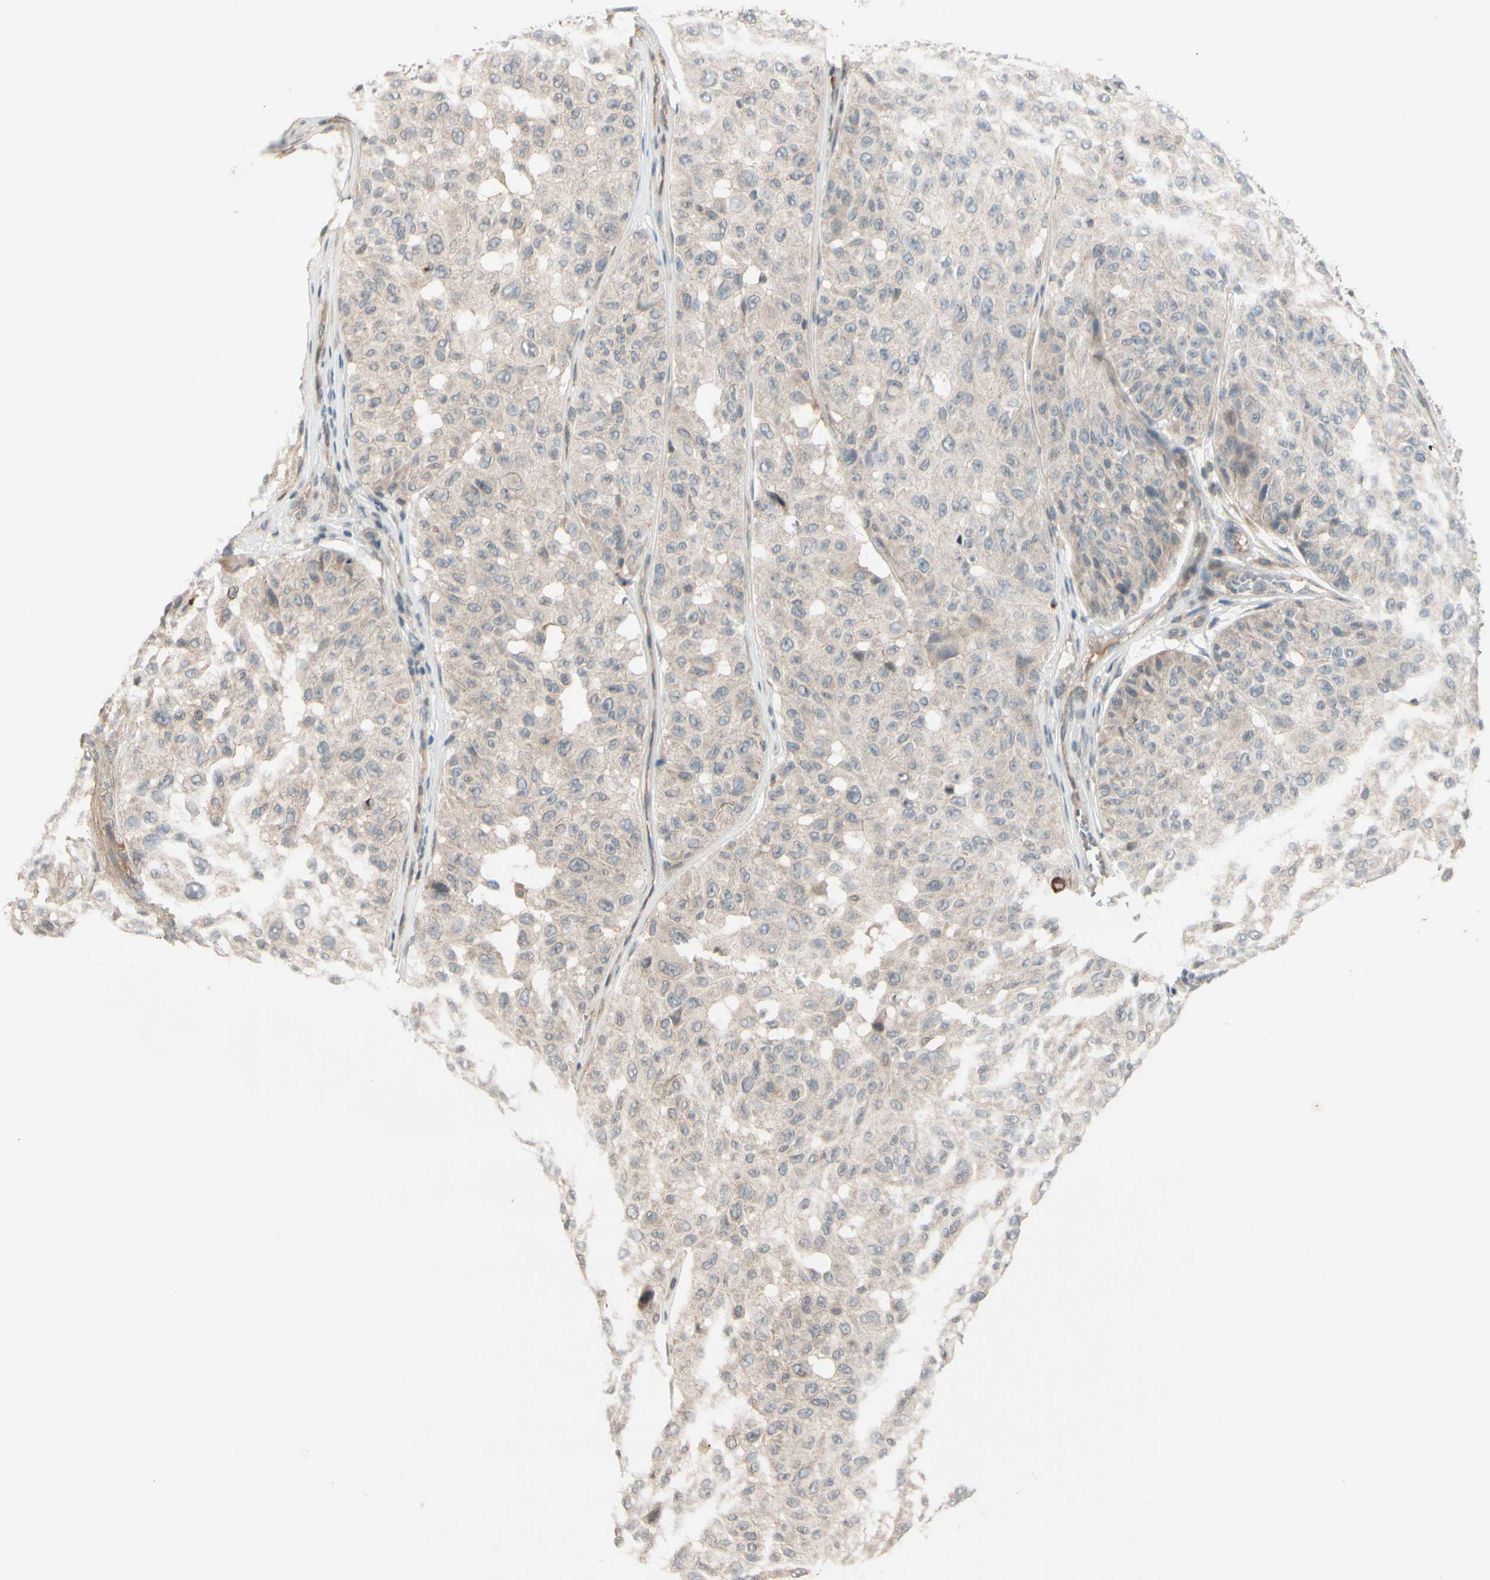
{"staining": {"intensity": "weak", "quantity": ">75%", "location": "cytoplasmic/membranous"}, "tissue": "melanoma", "cell_type": "Tumor cells", "image_type": "cancer", "snomed": [{"axis": "morphology", "description": "Malignant melanoma, NOS"}, {"axis": "topography", "description": "Skin"}], "caption": "Immunohistochemistry histopathology image of neoplastic tissue: melanoma stained using IHC exhibits low levels of weak protein expression localized specifically in the cytoplasmic/membranous of tumor cells, appearing as a cytoplasmic/membranous brown color.", "gene": "FGF10", "patient": {"sex": "female", "age": 46}}